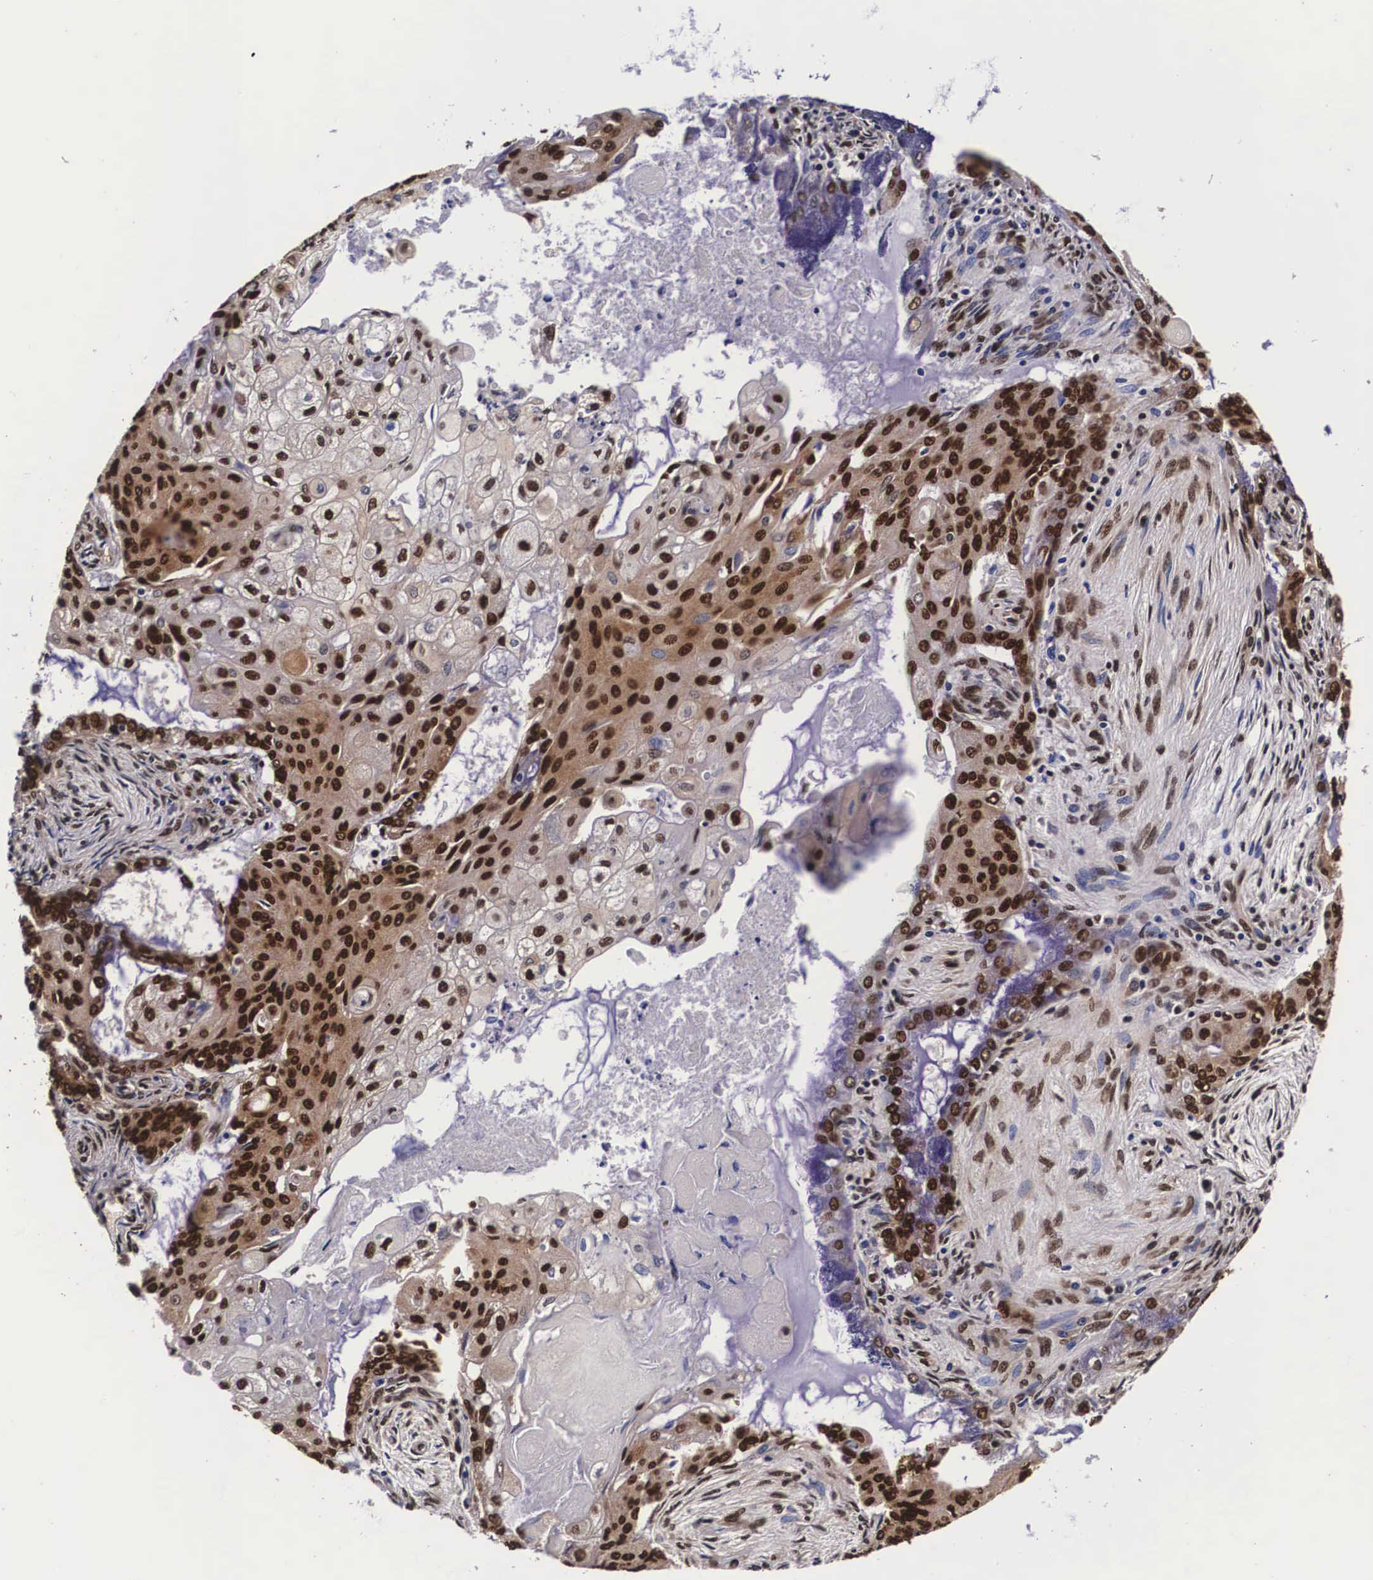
{"staining": {"intensity": "strong", "quantity": ">75%", "location": "nuclear"}, "tissue": "endometrial cancer", "cell_type": "Tumor cells", "image_type": "cancer", "snomed": [{"axis": "morphology", "description": "Adenocarcinoma, NOS"}, {"axis": "topography", "description": "Endometrium"}], "caption": "Brown immunohistochemical staining in human adenocarcinoma (endometrial) reveals strong nuclear expression in about >75% of tumor cells.", "gene": "PABPN1", "patient": {"sex": "female", "age": 79}}